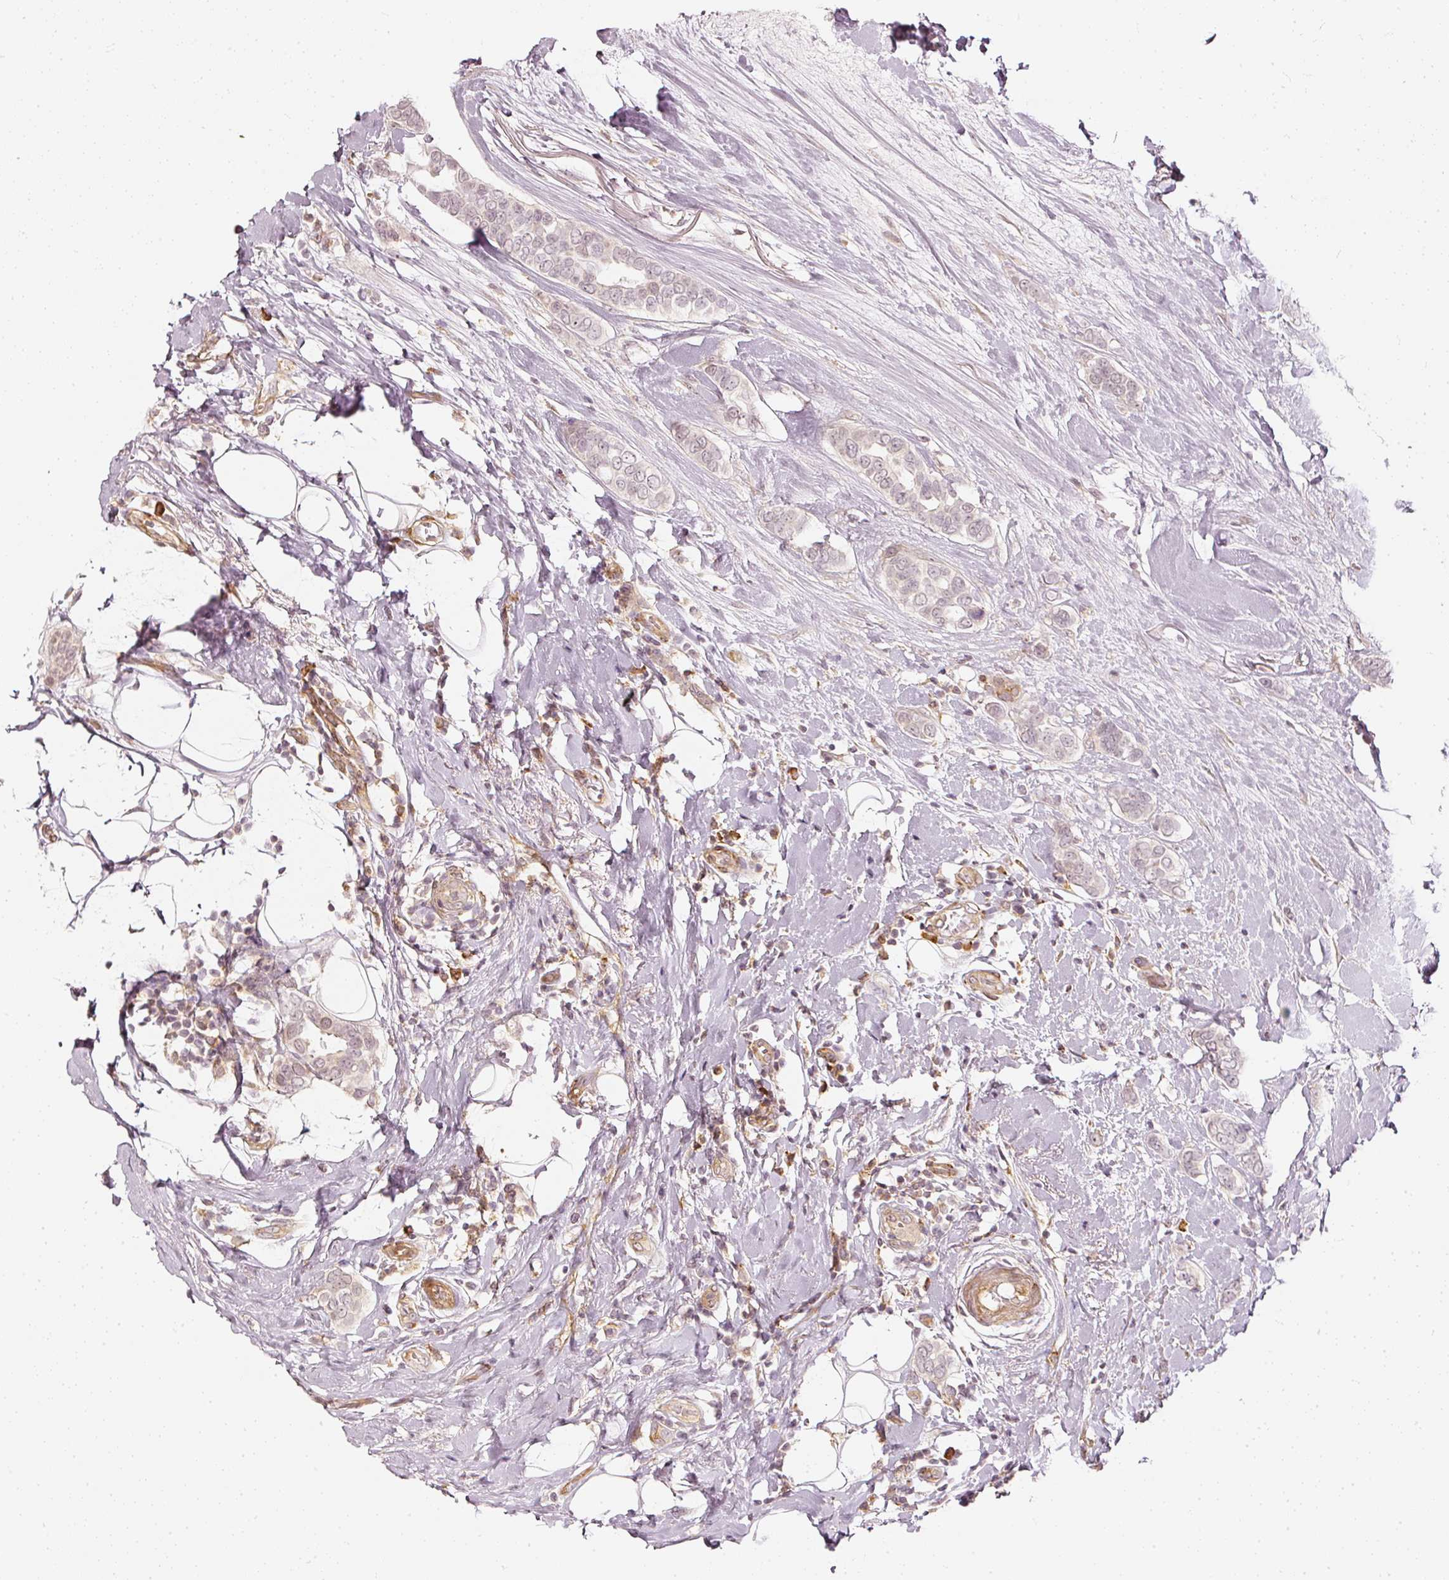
{"staining": {"intensity": "negative", "quantity": "none", "location": "none"}, "tissue": "breast cancer", "cell_type": "Tumor cells", "image_type": "cancer", "snomed": [{"axis": "morphology", "description": "Lobular carcinoma"}, {"axis": "topography", "description": "Breast"}], "caption": "Tumor cells are negative for protein expression in human breast cancer (lobular carcinoma).", "gene": "DRD2", "patient": {"sex": "female", "age": 51}}